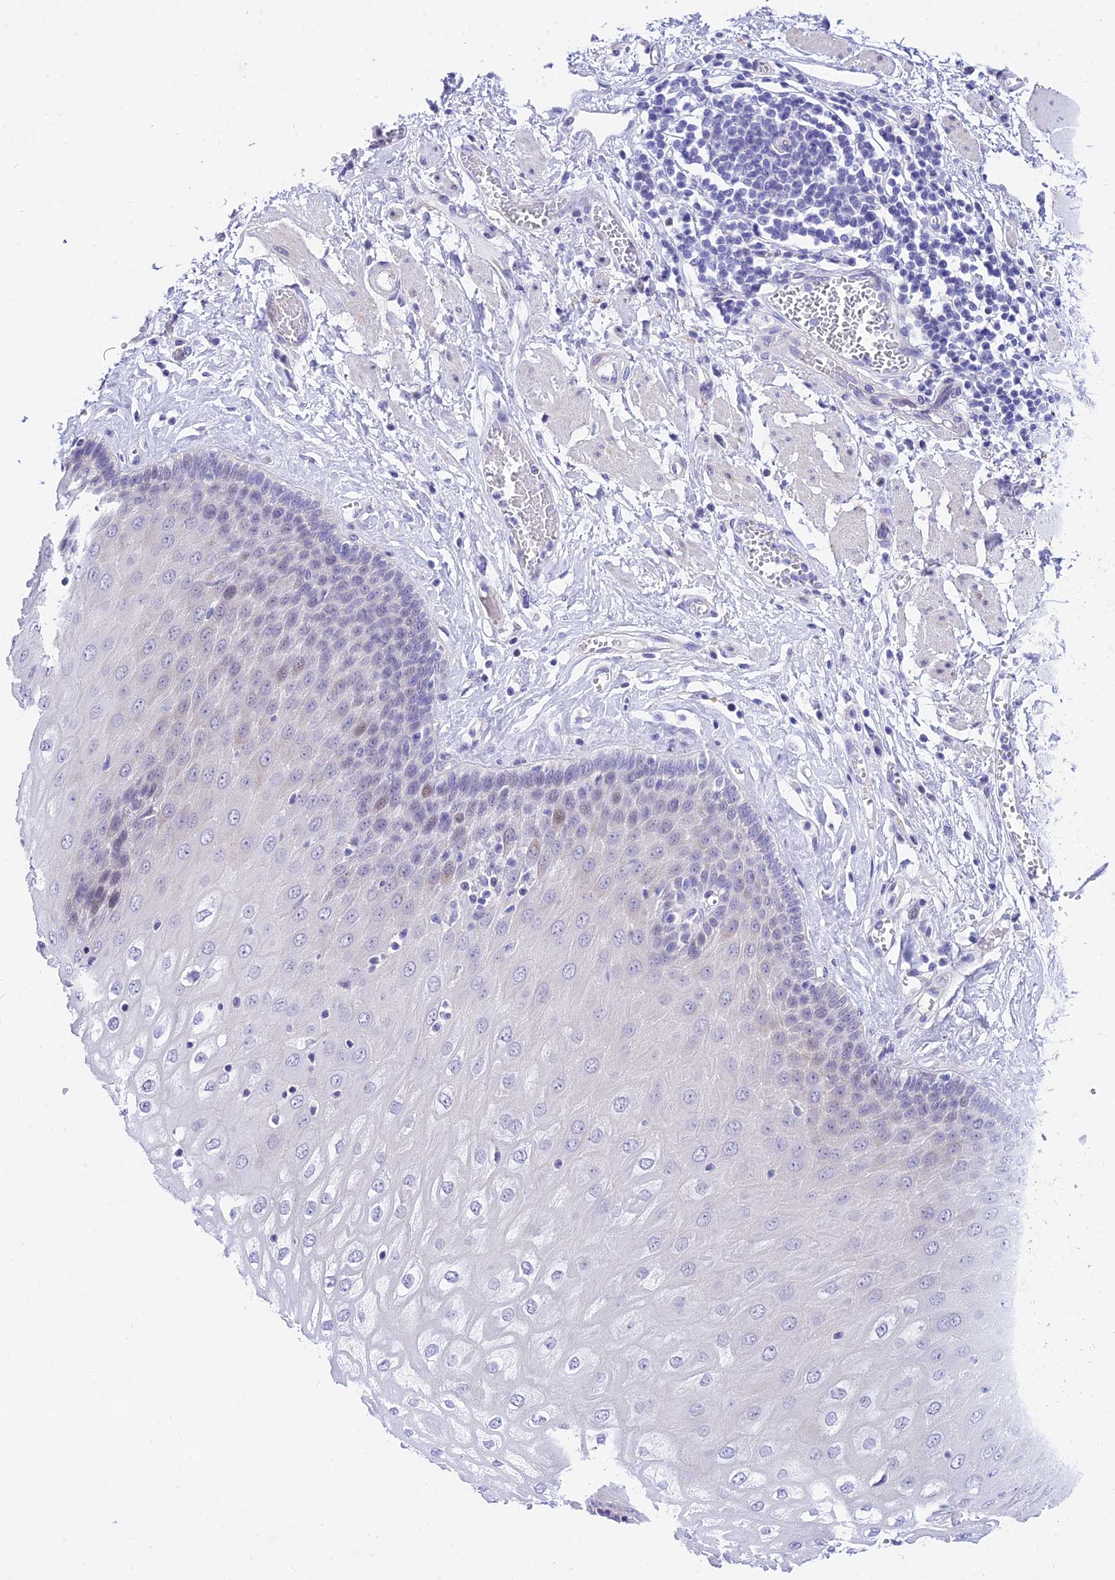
{"staining": {"intensity": "moderate", "quantity": "<25%", "location": "nuclear"}, "tissue": "esophagus", "cell_type": "Squamous epithelial cells", "image_type": "normal", "snomed": [{"axis": "morphology", "description": "Normal tissue, NOS"}, {"axis": "topography", "description": "Esophagus"}], "caption": "Approximately <25% of squamous epithelial cells in unremarkable esophagus show moderate nuclear protein positivity as visualized by brown immunohistochemical staining.", "gene": "DEFB107A", "patient": {"sex": "male", "age": 60}}